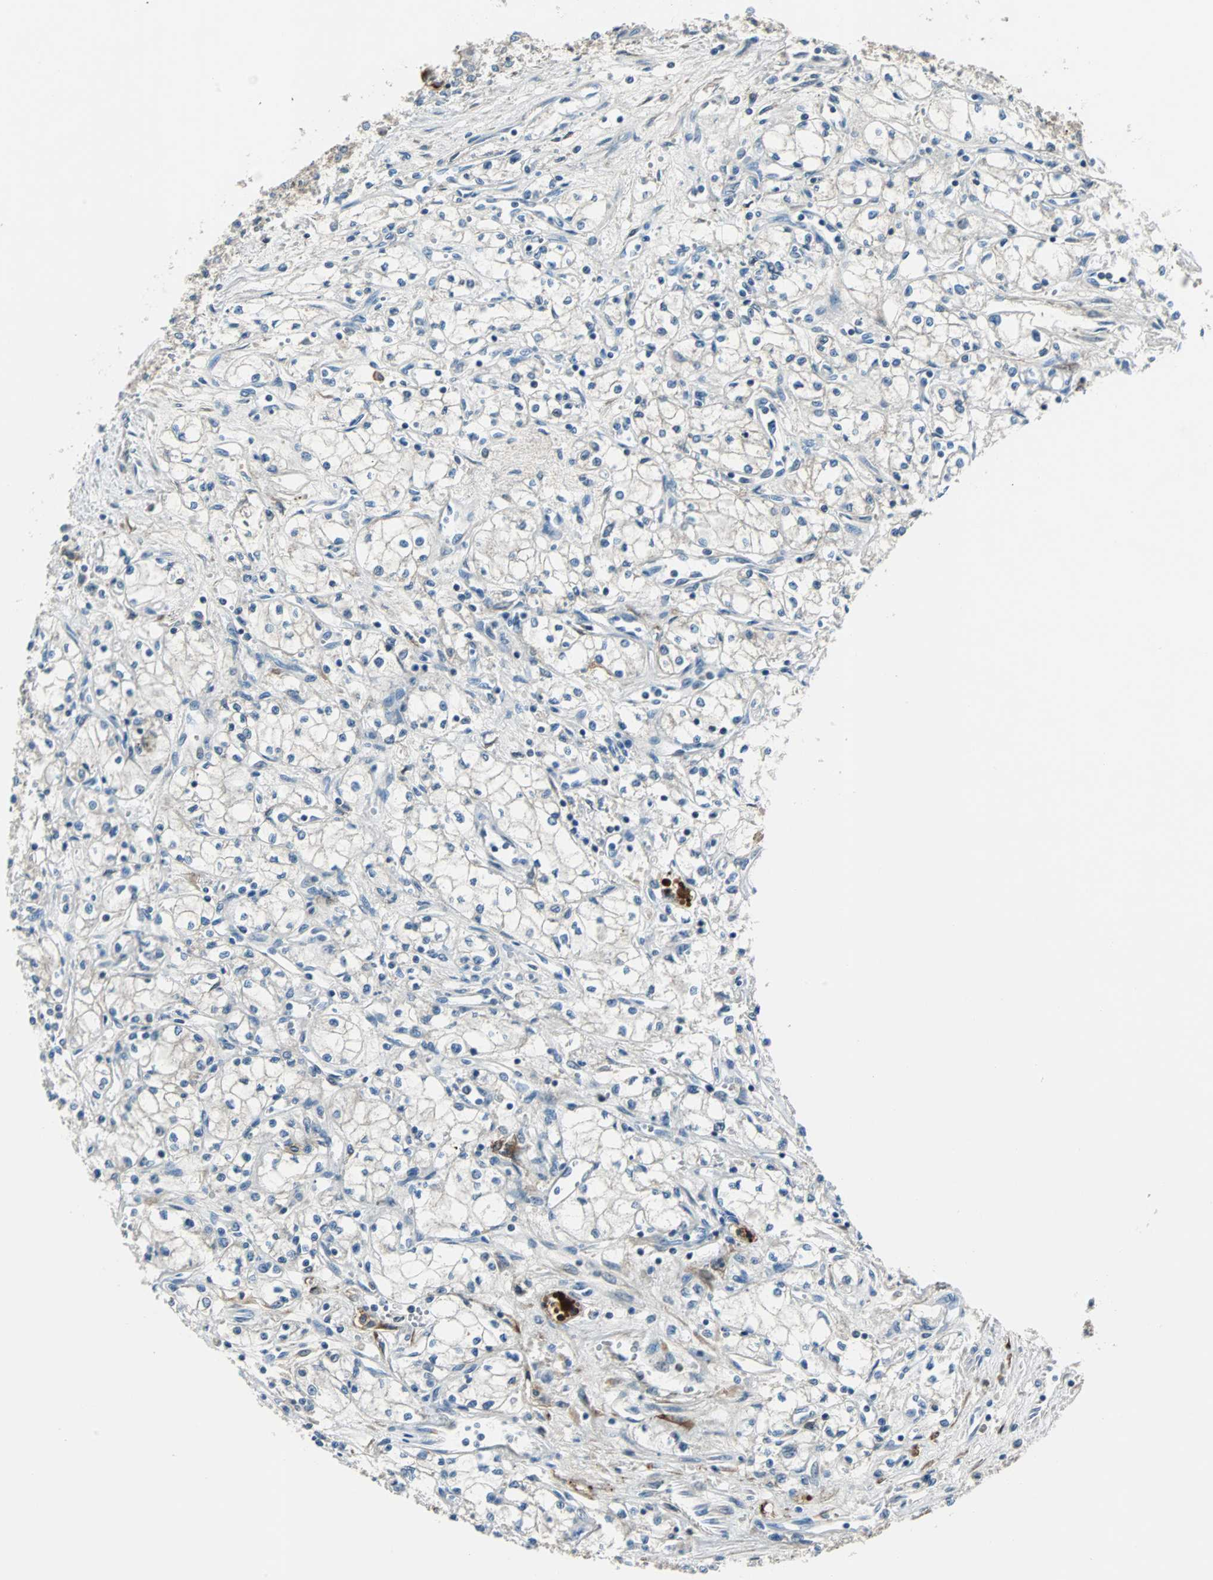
{"staining": {"intensity": "negative", "quantity": "none", "location": "none"}, "tissue": "renal cancer", "cell_type": "Tumor cells", "image_type": "cancer", "snomed": [{"axis": "morphology", "description": "Normal tissue, NOS"}, {"axis": "morphology", "description": "Adenocarcinoma, NOS"}, {"axis": "topography", "description": "Kidney"}], "caption": "This is an immunohistochemistry photomicrograph of human adenocarcinoma (renal). There is no expression in tumor cells.", "gene": "FHL2", "patient": {"sex": "male", "age": 59}}